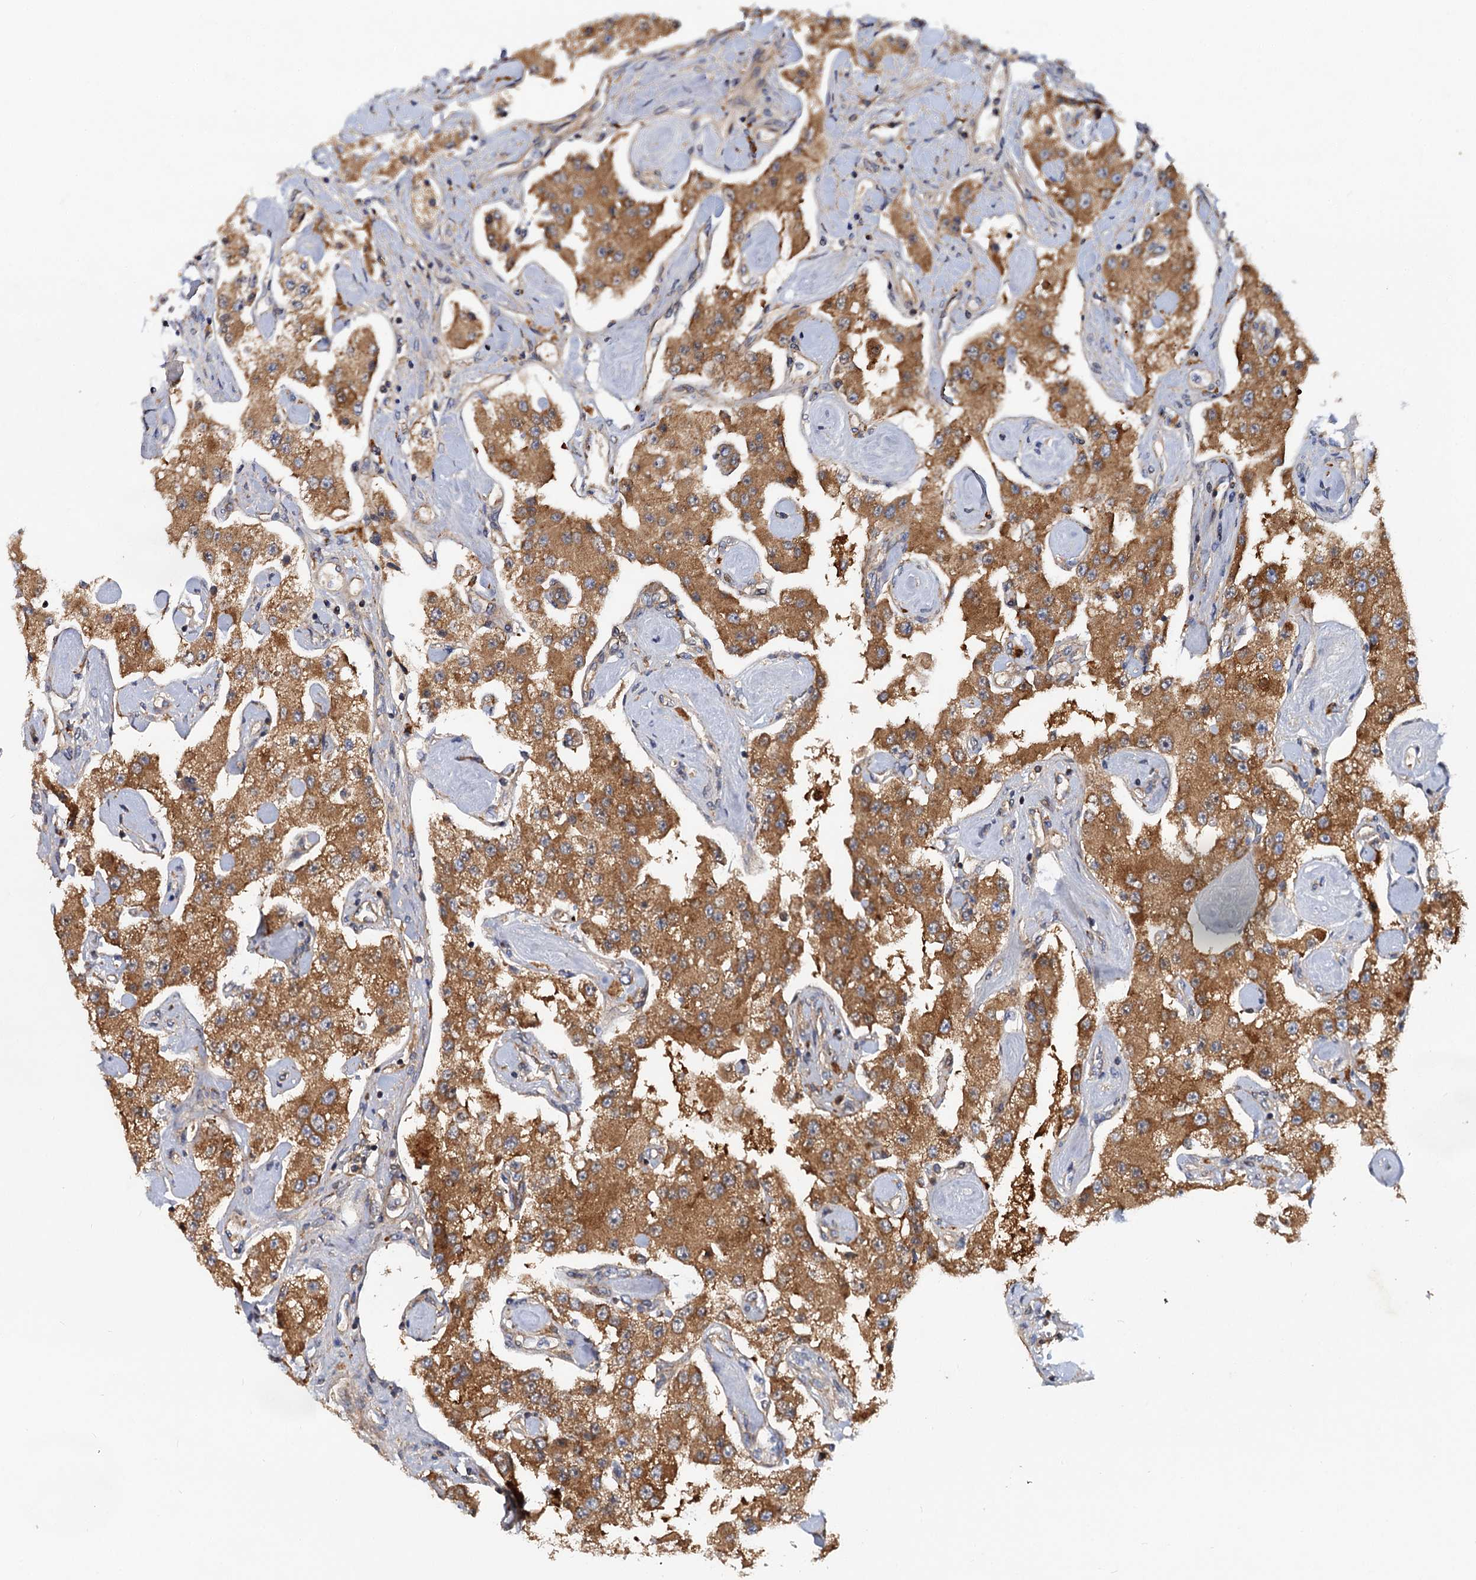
{"staining": {"intensity": "moderate", "quantity": ">75%", "location": "cytoplasmic/membranous"}, "tissue": "carcinoid", "cell_type": "Tumor cells", "image_type": "cancer", "snomed": [{"axis": "morphology", "description": "Carcinoid, malignant, NOS"}, {"axis": "topography", "description": "Pancreas"}], "caption": "An immunohistochemistry micrograph of neoplastic tissue is shown. Protein staining in brown shows moderate cytoplasmic/membranous positivity in malignant carcinoid within tumor cells.", "gene": "ALKBH7", "patient": {"sex": "male", "age": 41}}